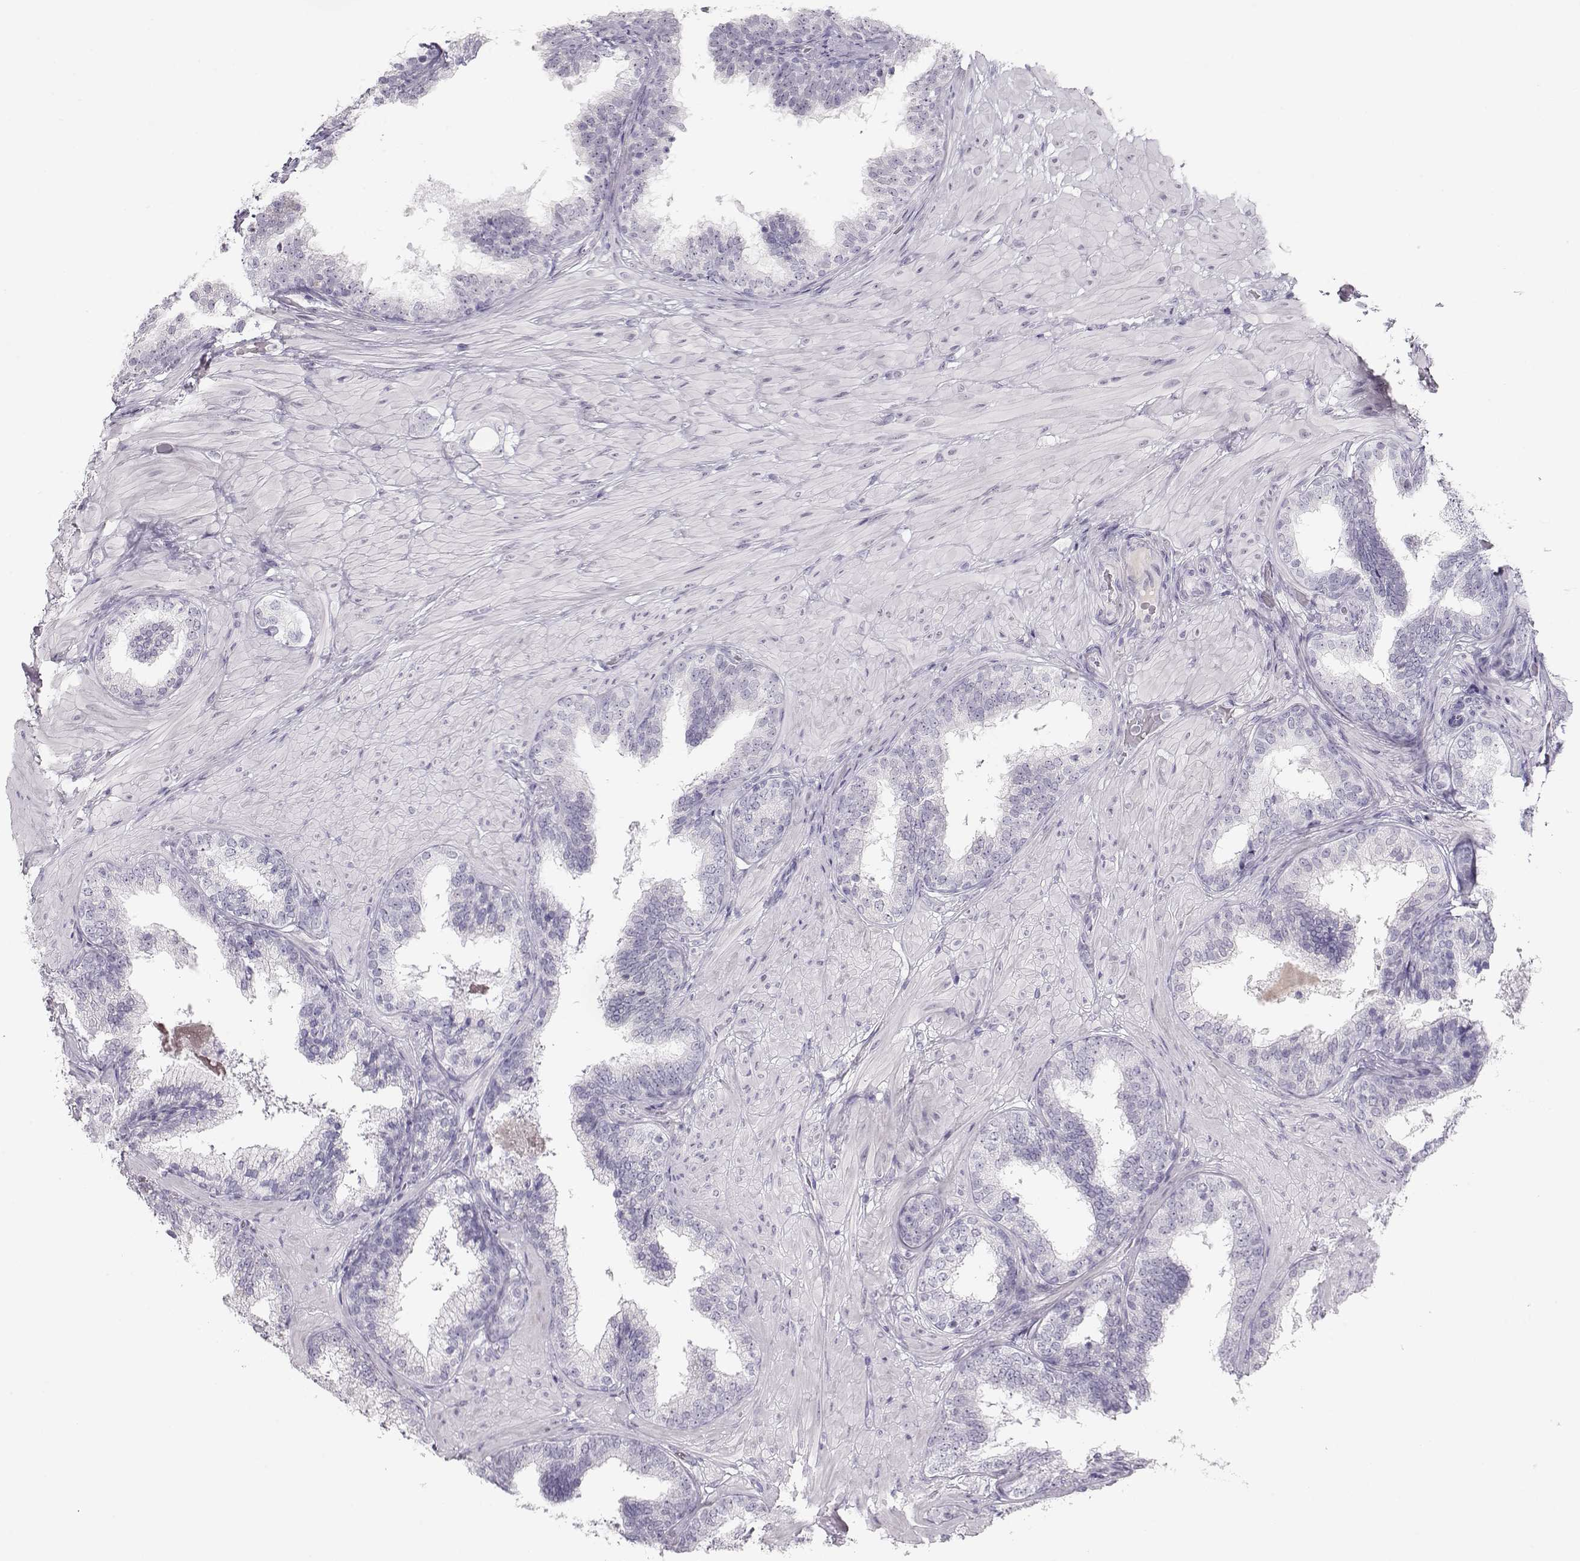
{"staining": {"intensity": "negative", "quantity": "none", "location": "none"}, "tissue": "prostate cancer", "cell_type": "Tumor cells", "image_type": "cancer", "snomed": [{"axis": "morphology", "description": "Adenocarcinoma, Low grade"}, {"axis": "topography", "description": "Prostate"}], "caption": "High power microscopy micrograph of an immunohistochemistry image of prostate adenocarcinoma (low-grade), revealing no significant staining in tumor cells.", "gene": "IMPG1", "patient": {"sex": "male", "age": 60}}